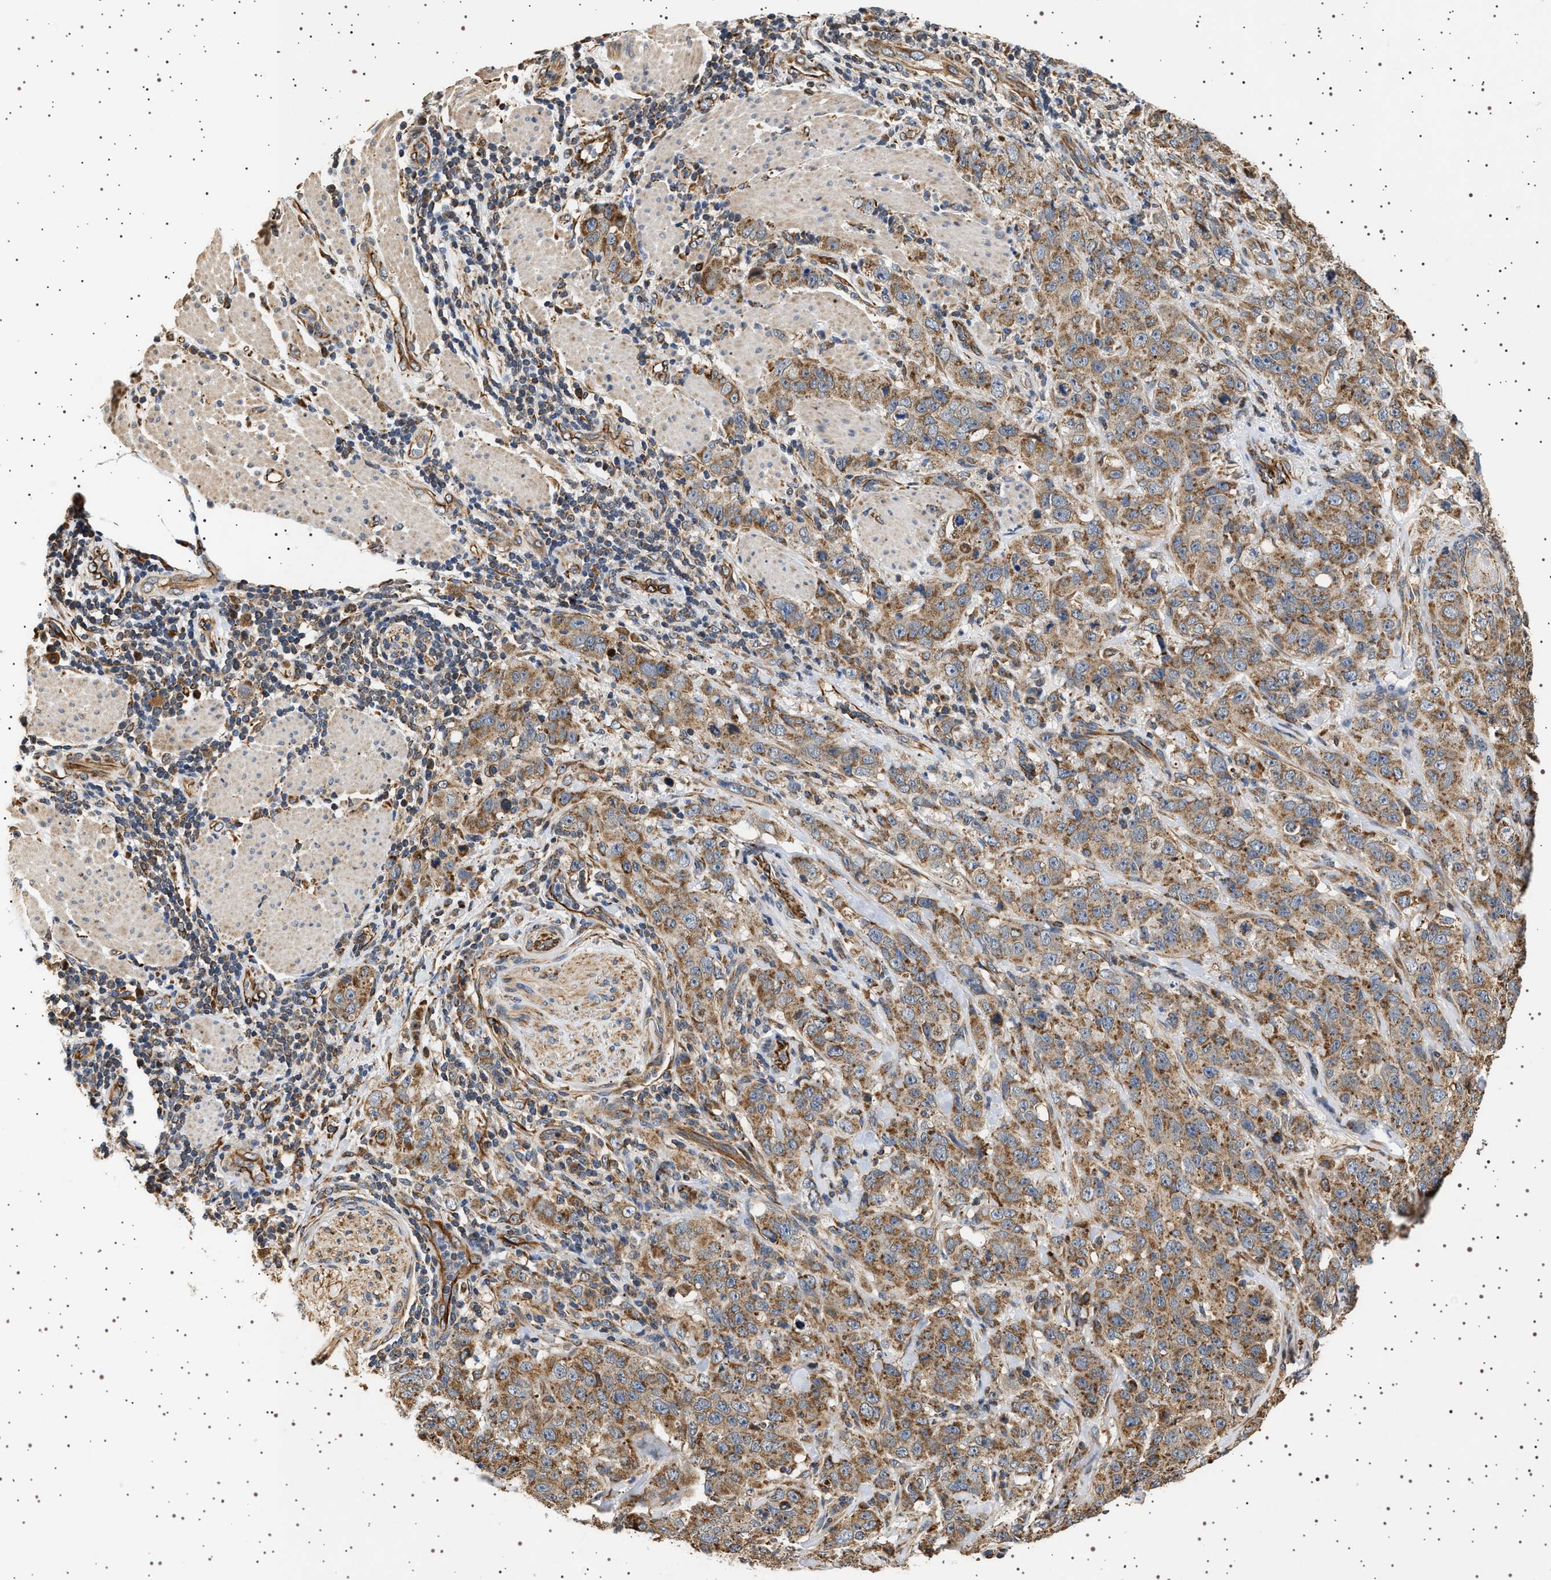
{"staining": {"intensity": "moderate", "quantity": ">75%", "location": "cytoplasmic/membranous"}, "tissue": "stomach cancer", "cell_type": "Tumor cells", "image_type": "cancer", "snomed": [{"axis": "morphology", "description": "Adenocarcinoma, NOS"}, {"axis": "topography", "description": "Stomach"}], "caption": "Protein staining shows moderate cytoplasmic/membranous staining in approximately >75% of tumor cells in stomach cancer.", "gene": "TRUB2", "patient": {"sex": "male", "age": 48}}